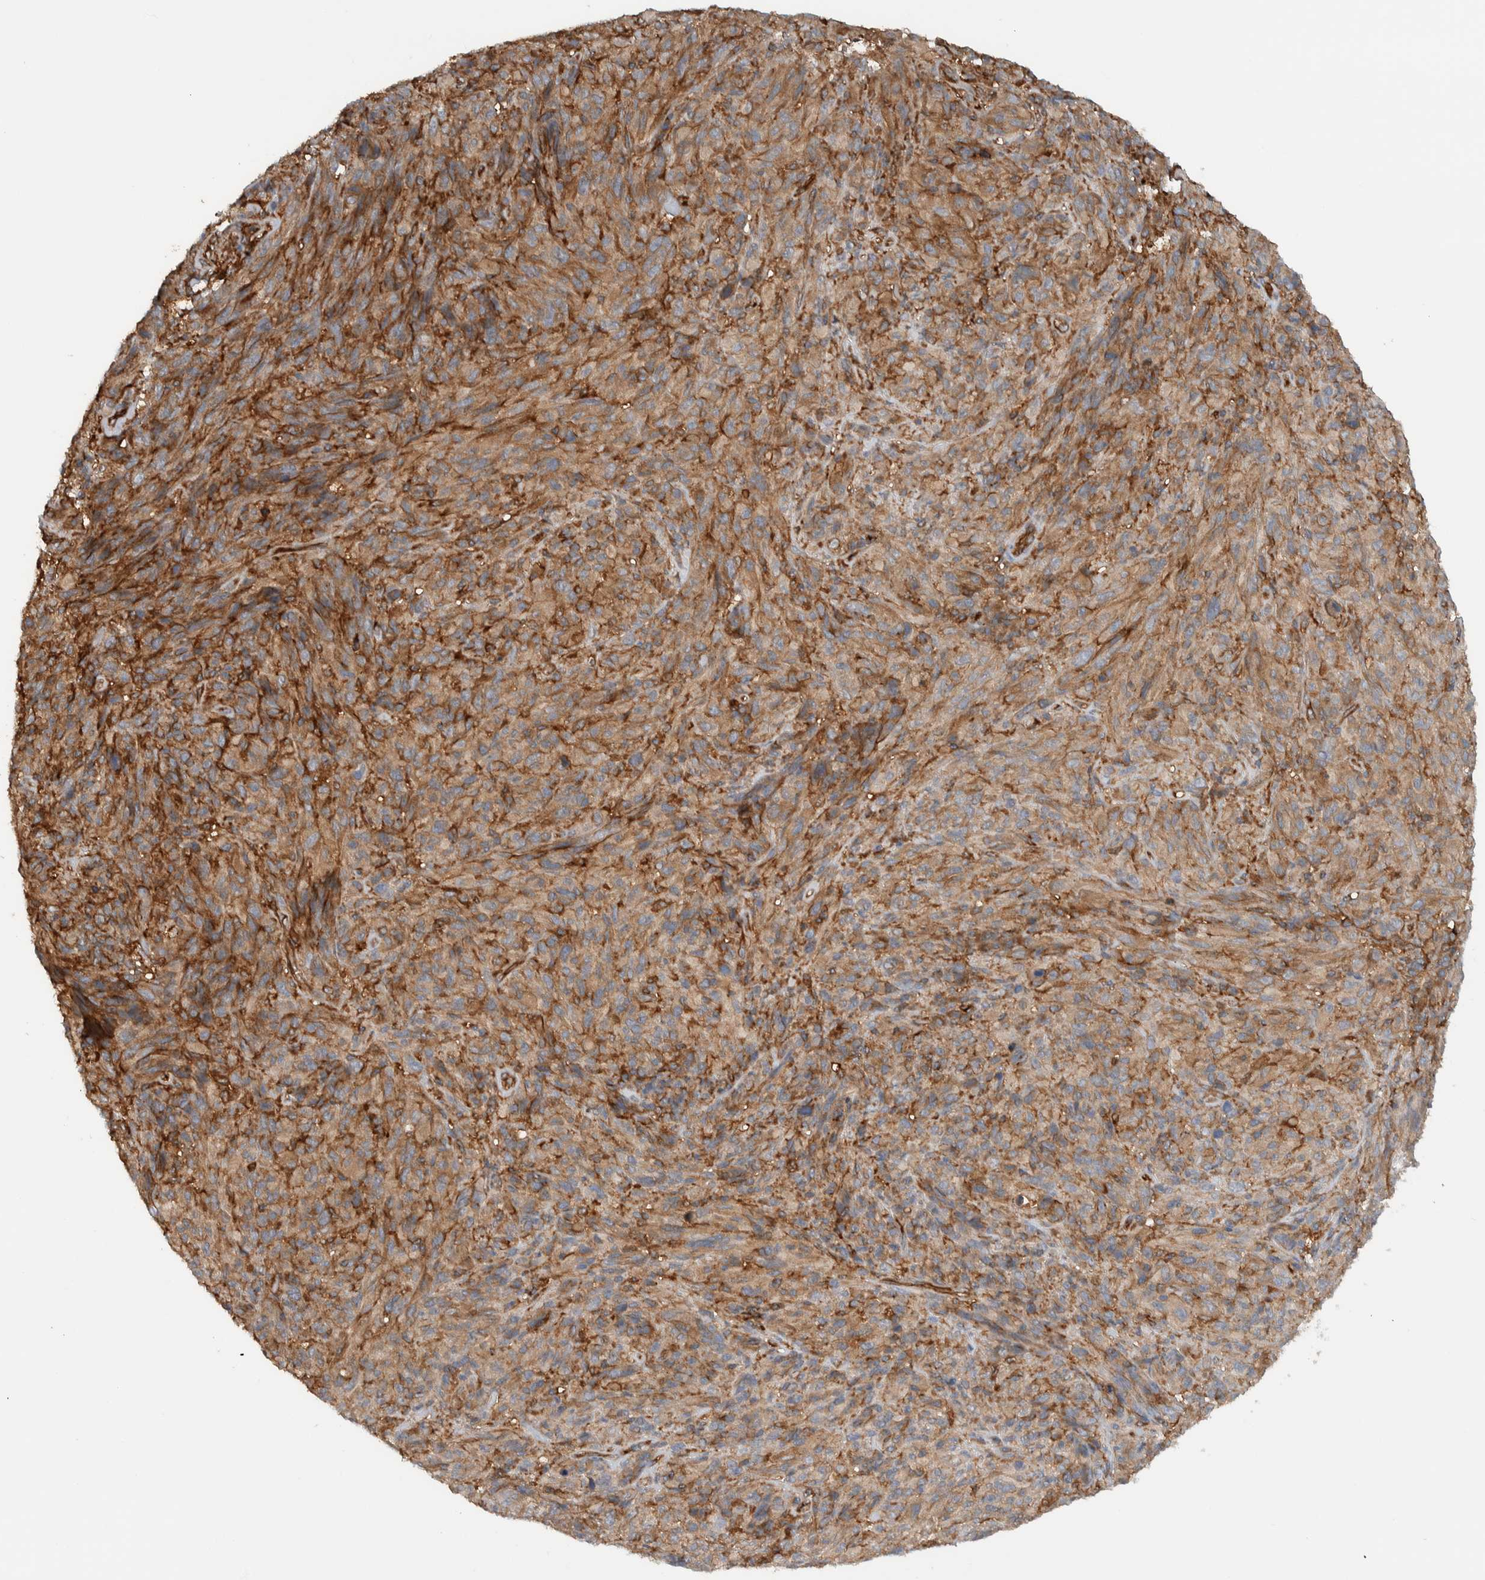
{"staining": {"intensity": "moderate", "quantity": ">75%", "location": "cytoplasmic/membranous"}, "tissue": "melanoma", "cell_type": "Tumor cells", "image_type": "cancer", "snomed": [{"axis": "morphology", "description": "Malignant melanoma, NOS"}, {"axis": "topography", "description": "Skin of head"}], "caption": "This photomicrograph demonstrates malignant melanoma stained with immunohistochemistry (IHC) to label a protein in brown. The cytoplasmic/membranous of tumor cells show moderate positivity for the protein. Nuclei are counter-stained blue.", "gene": "MPRIP", "patient": {"sex": "male", "age": 96}}